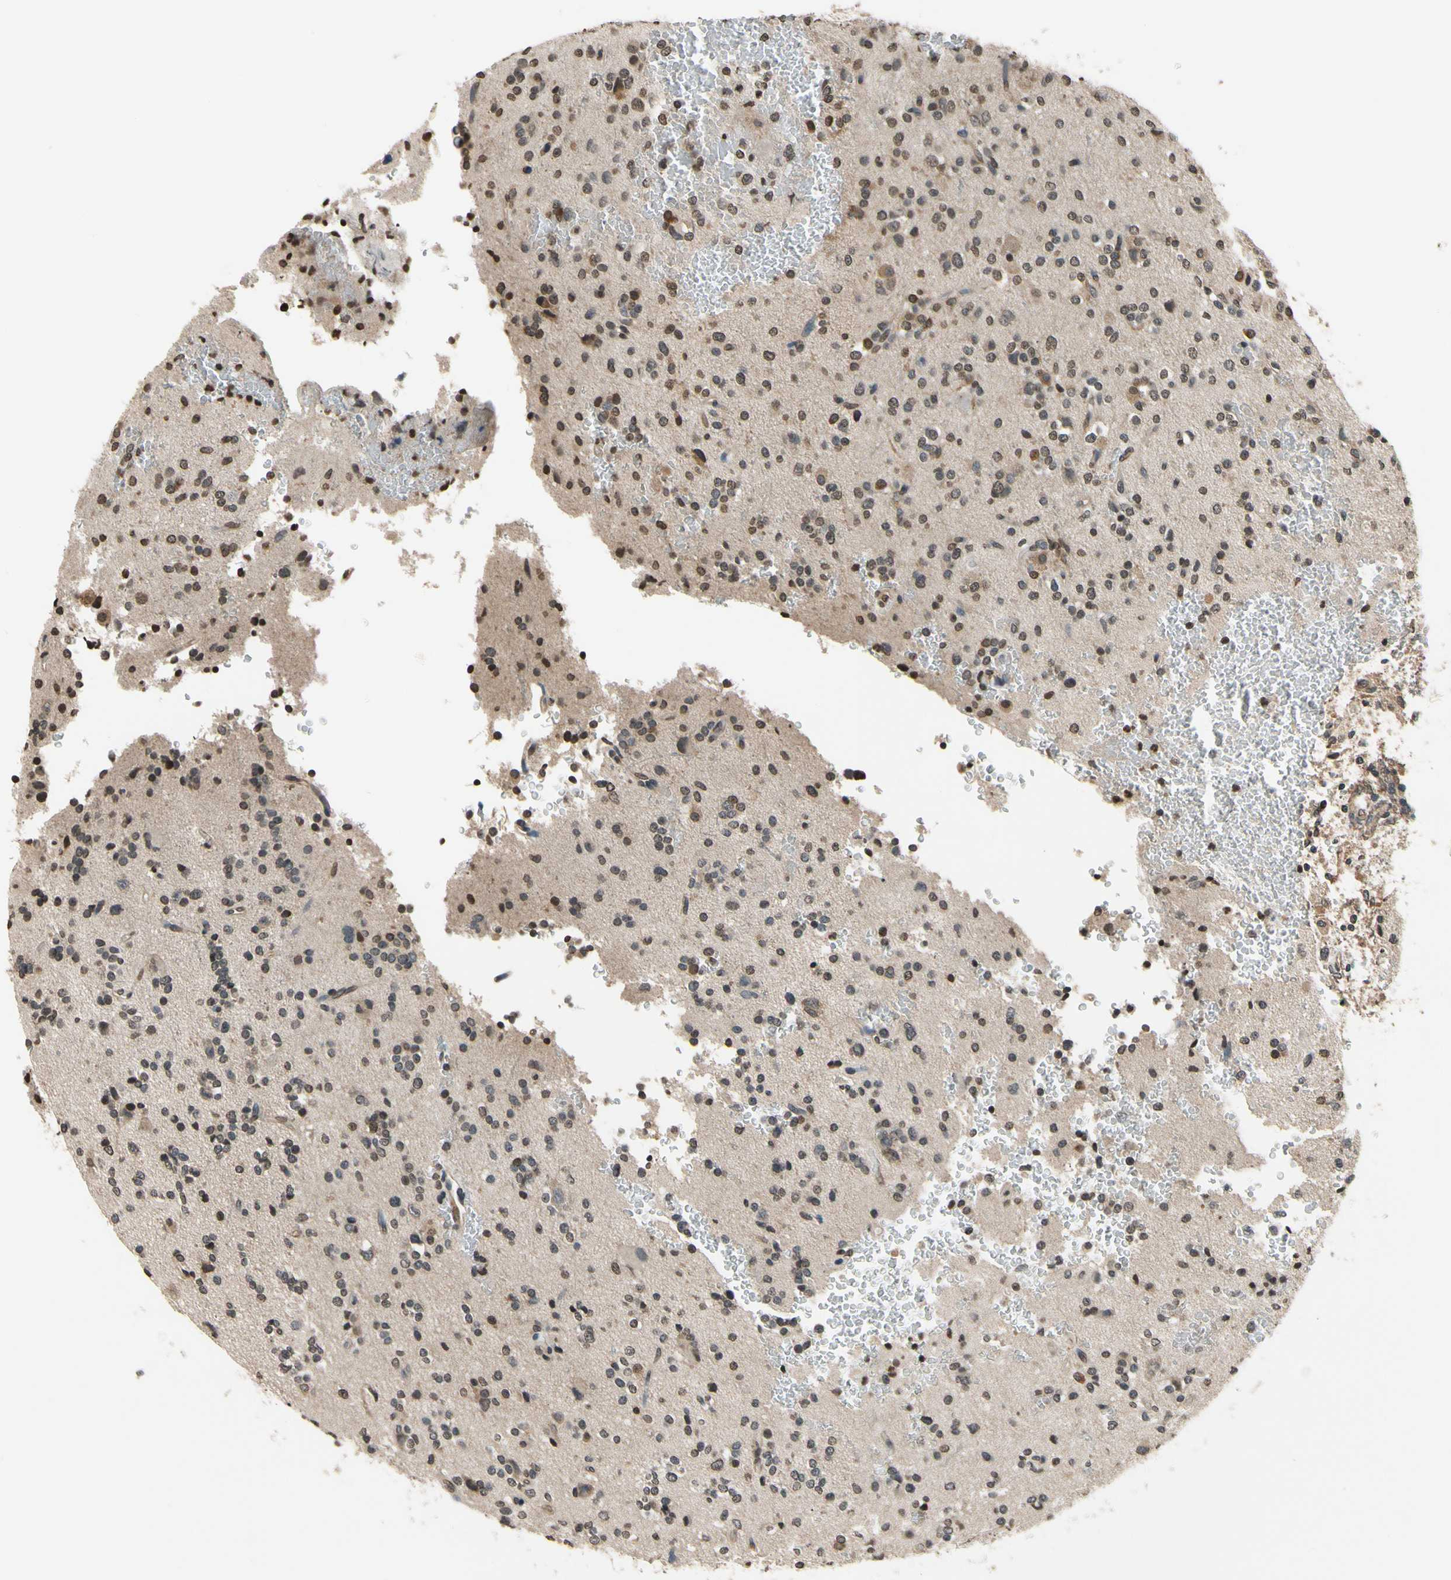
{"staining": {"intensity": "moderate", "quantity": ">75%", "location": "cytoplasmic/membranous,nuclear"}, "tissue": "glioma", "cell_type": "Tumor cells", "image_type": "cancer", "snomed": [{"axis": "morphology", "description": "Glioma, malignant, High grade"}, {"axis": "topography", "description": "Brain"}], "caption": "A brown stain labels moderate cytoplasmic/membranous and nuclear staining of a protein in human malignant glioma (high-grade) tumor cells.", "gene": "GCLC", "patient": {"sex": "male", "age": 47}}